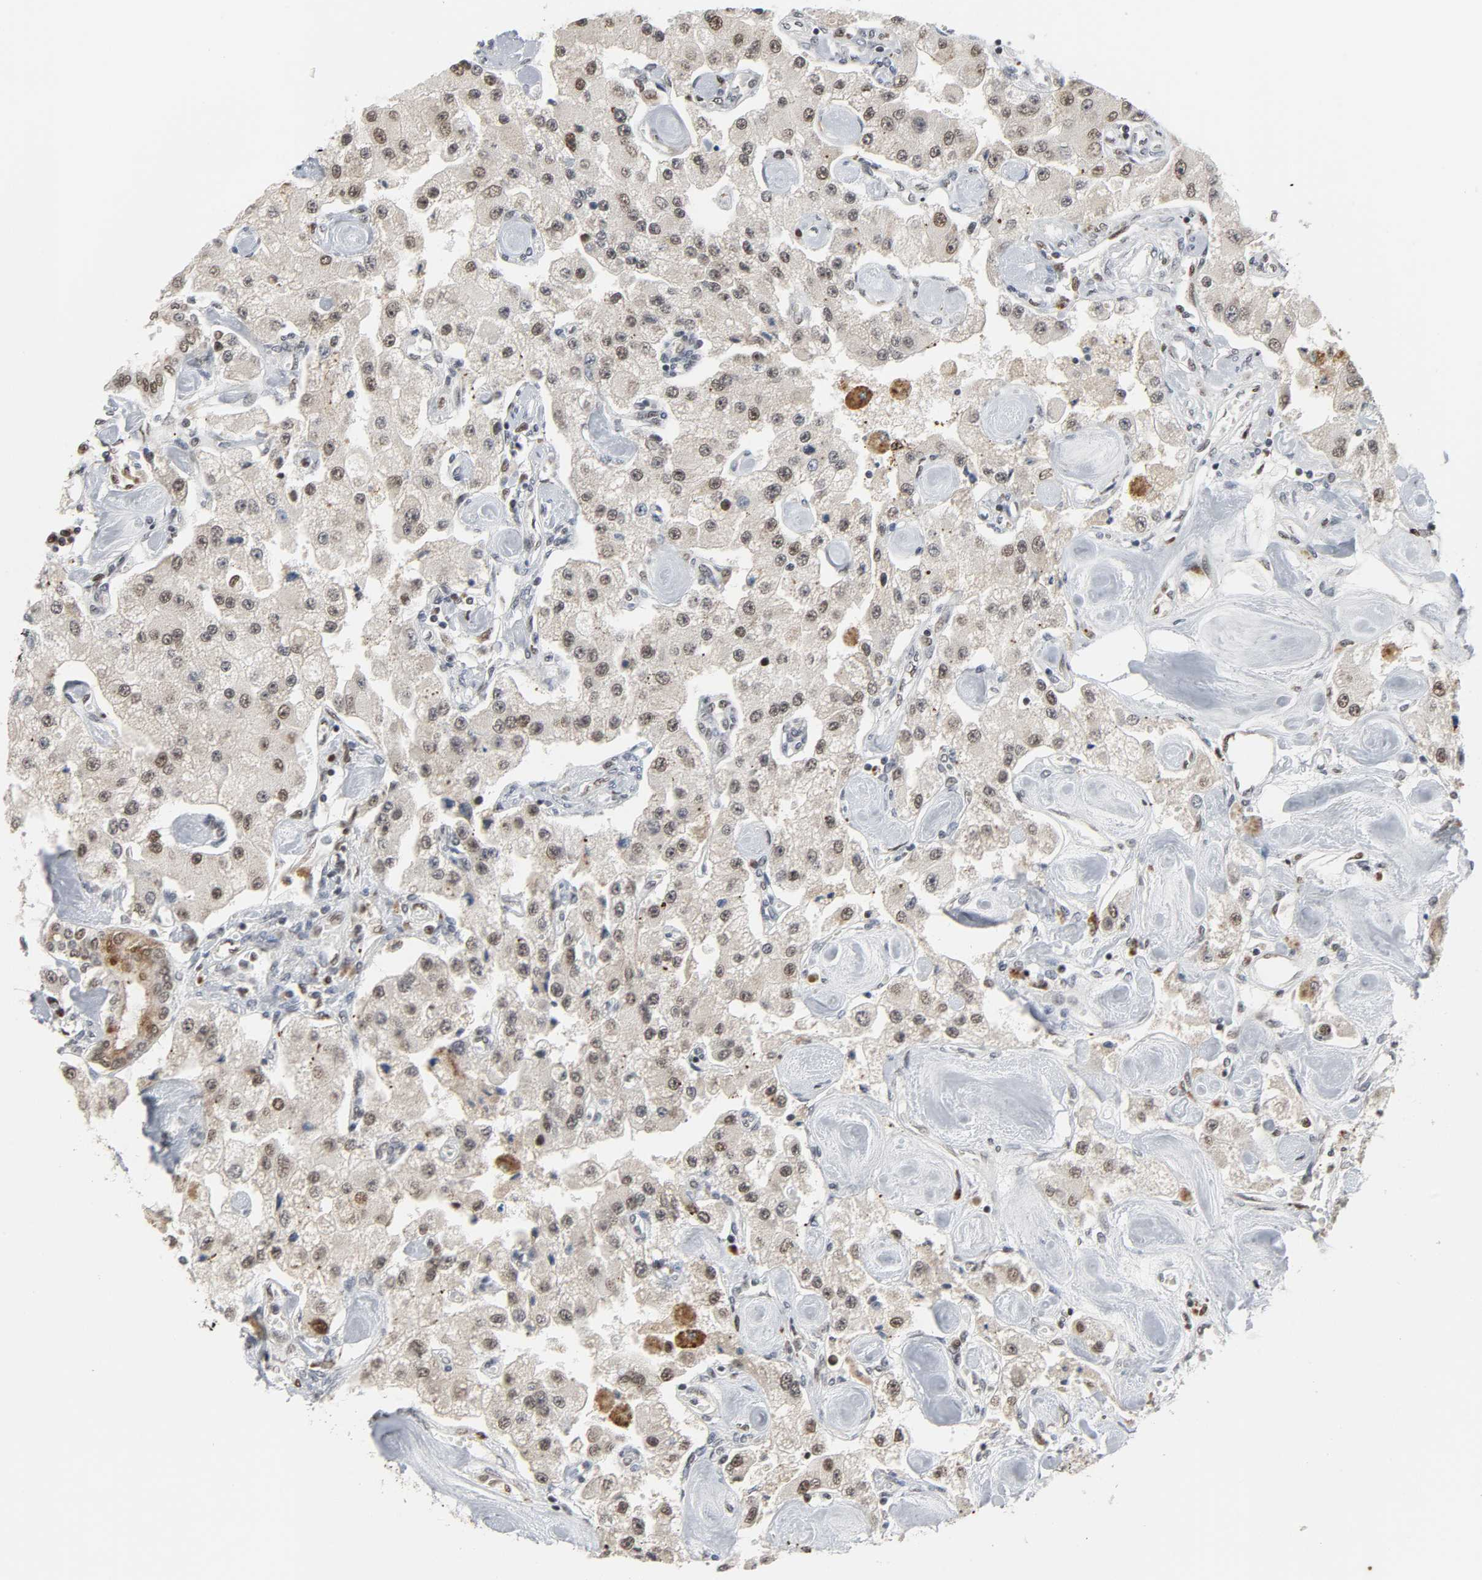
{"staining": {"intensity": "weak", "quantity": "25%-75%", "location": "nuclear"}, "tissue": "carcinoid", "cell_type": "Tumor cells", "image_type": "cancer", "snomed": [{"axis": "morphology", "description": "Carcinoid, malignant, NOS"}, {"axis": "topography", "description": "Pancreas"}], "caption": "Immunohistochemical staining of carcinoid (malignant) reveals low levels of weak nuclear protein staining in approximately 25%-75% of tumor cells. Using DAB (3,3'-diaminobenzidine) (brown) and hematoxylin (blue) stains, captured at high magnification using brightfield microscopy.", "gene": "DAZAP1", "patient": {"sex": "male", "age": 41}}